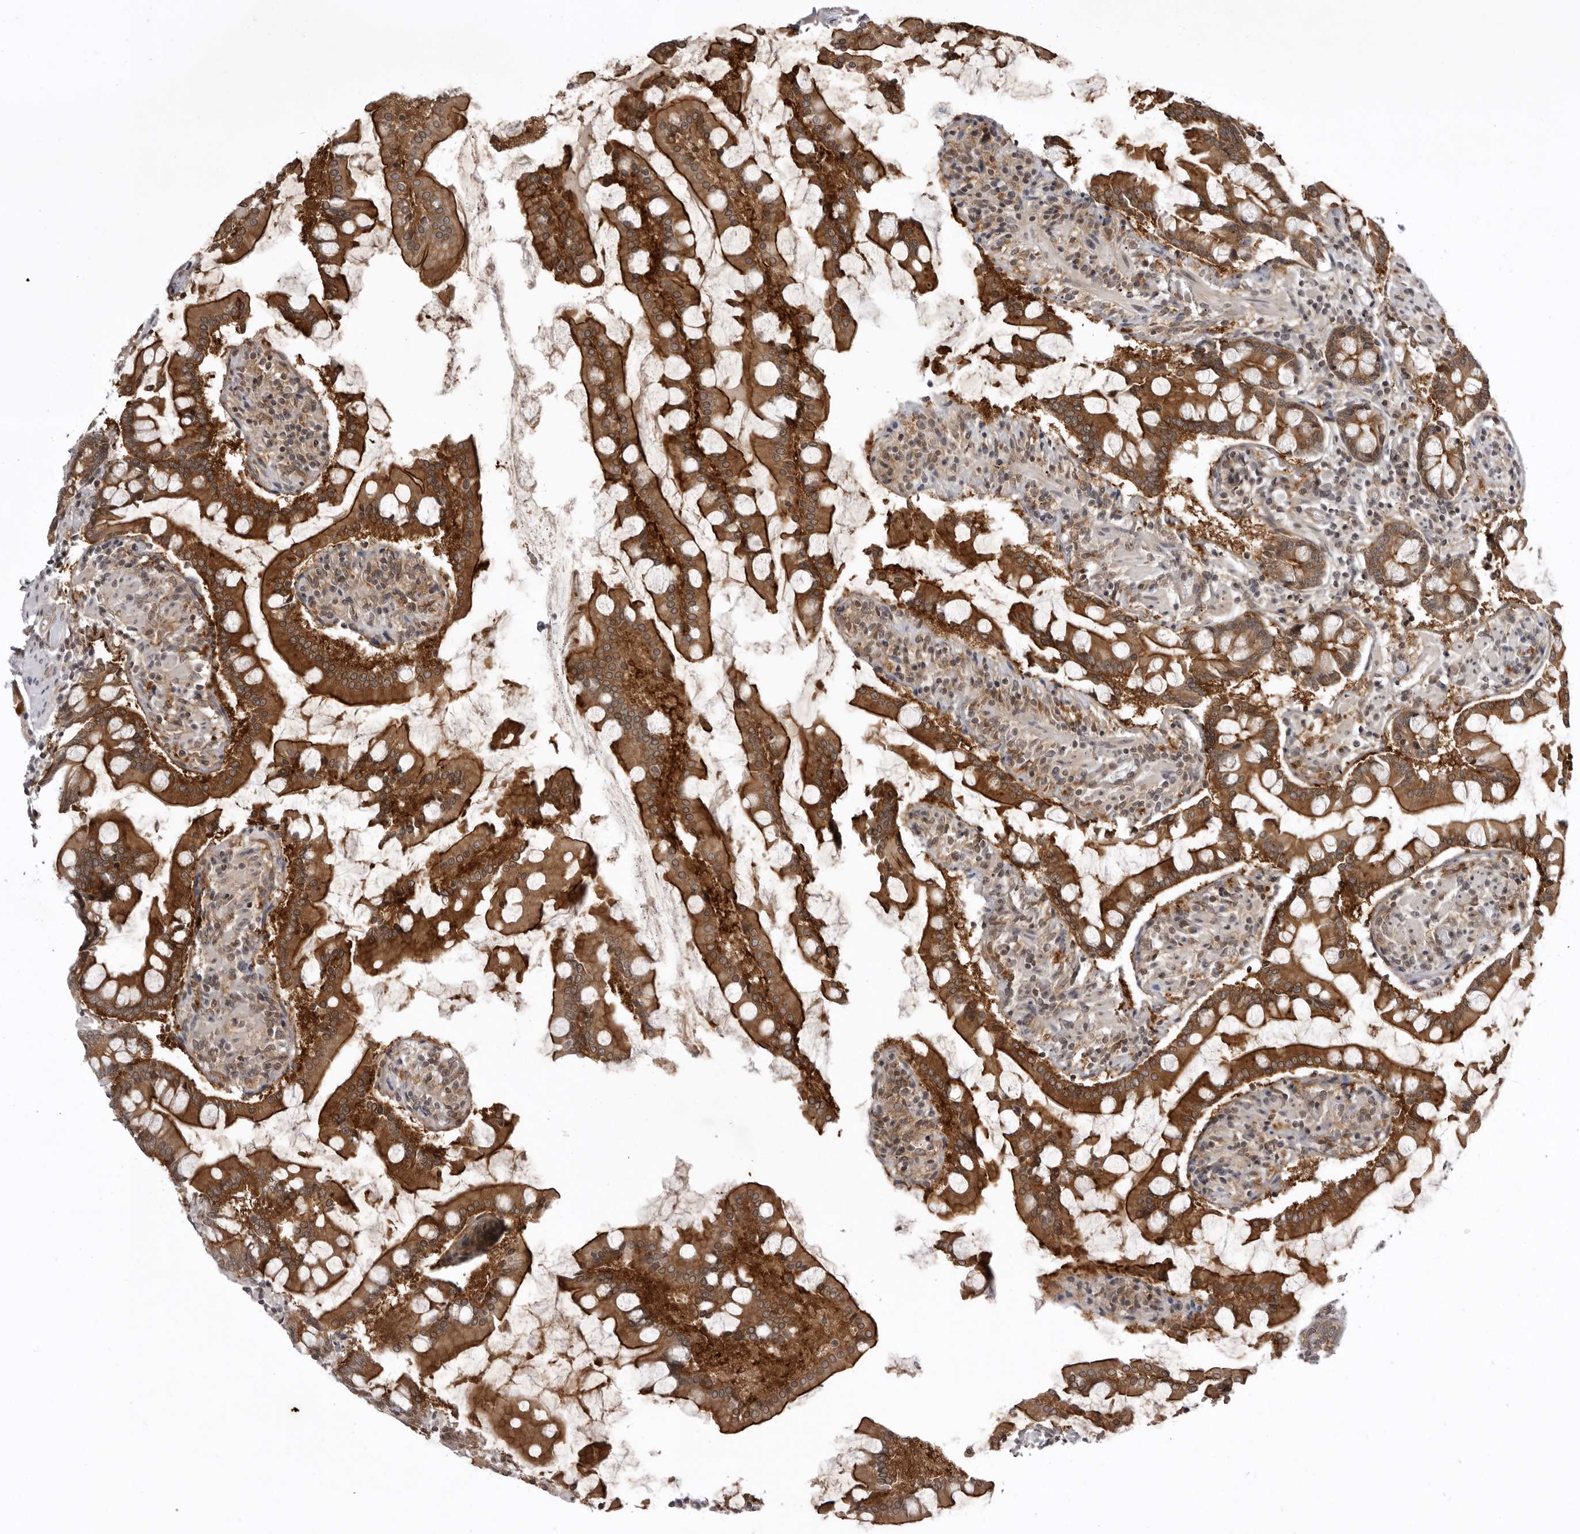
{"staining": {"intensity": "strong", "quantity": ">75%", "location": "cytoplasmic/membranous"}, "tissue": "small intestine", "cell_type": "Glandular cells", "image_type": "normal", "snomed": [{"axis": "morphology", "description": "Normal tissue, NOS"}, {"axis": "topography", "description": "Small intestine"}], "caption": "Immunohistochemical staining of normal small intestine reveals high levels of strong cytoplasmic/membranous expression in about >75% of glandular cells.", "gene": "USP43", "patient": {"sex": "male", "age": 41}}